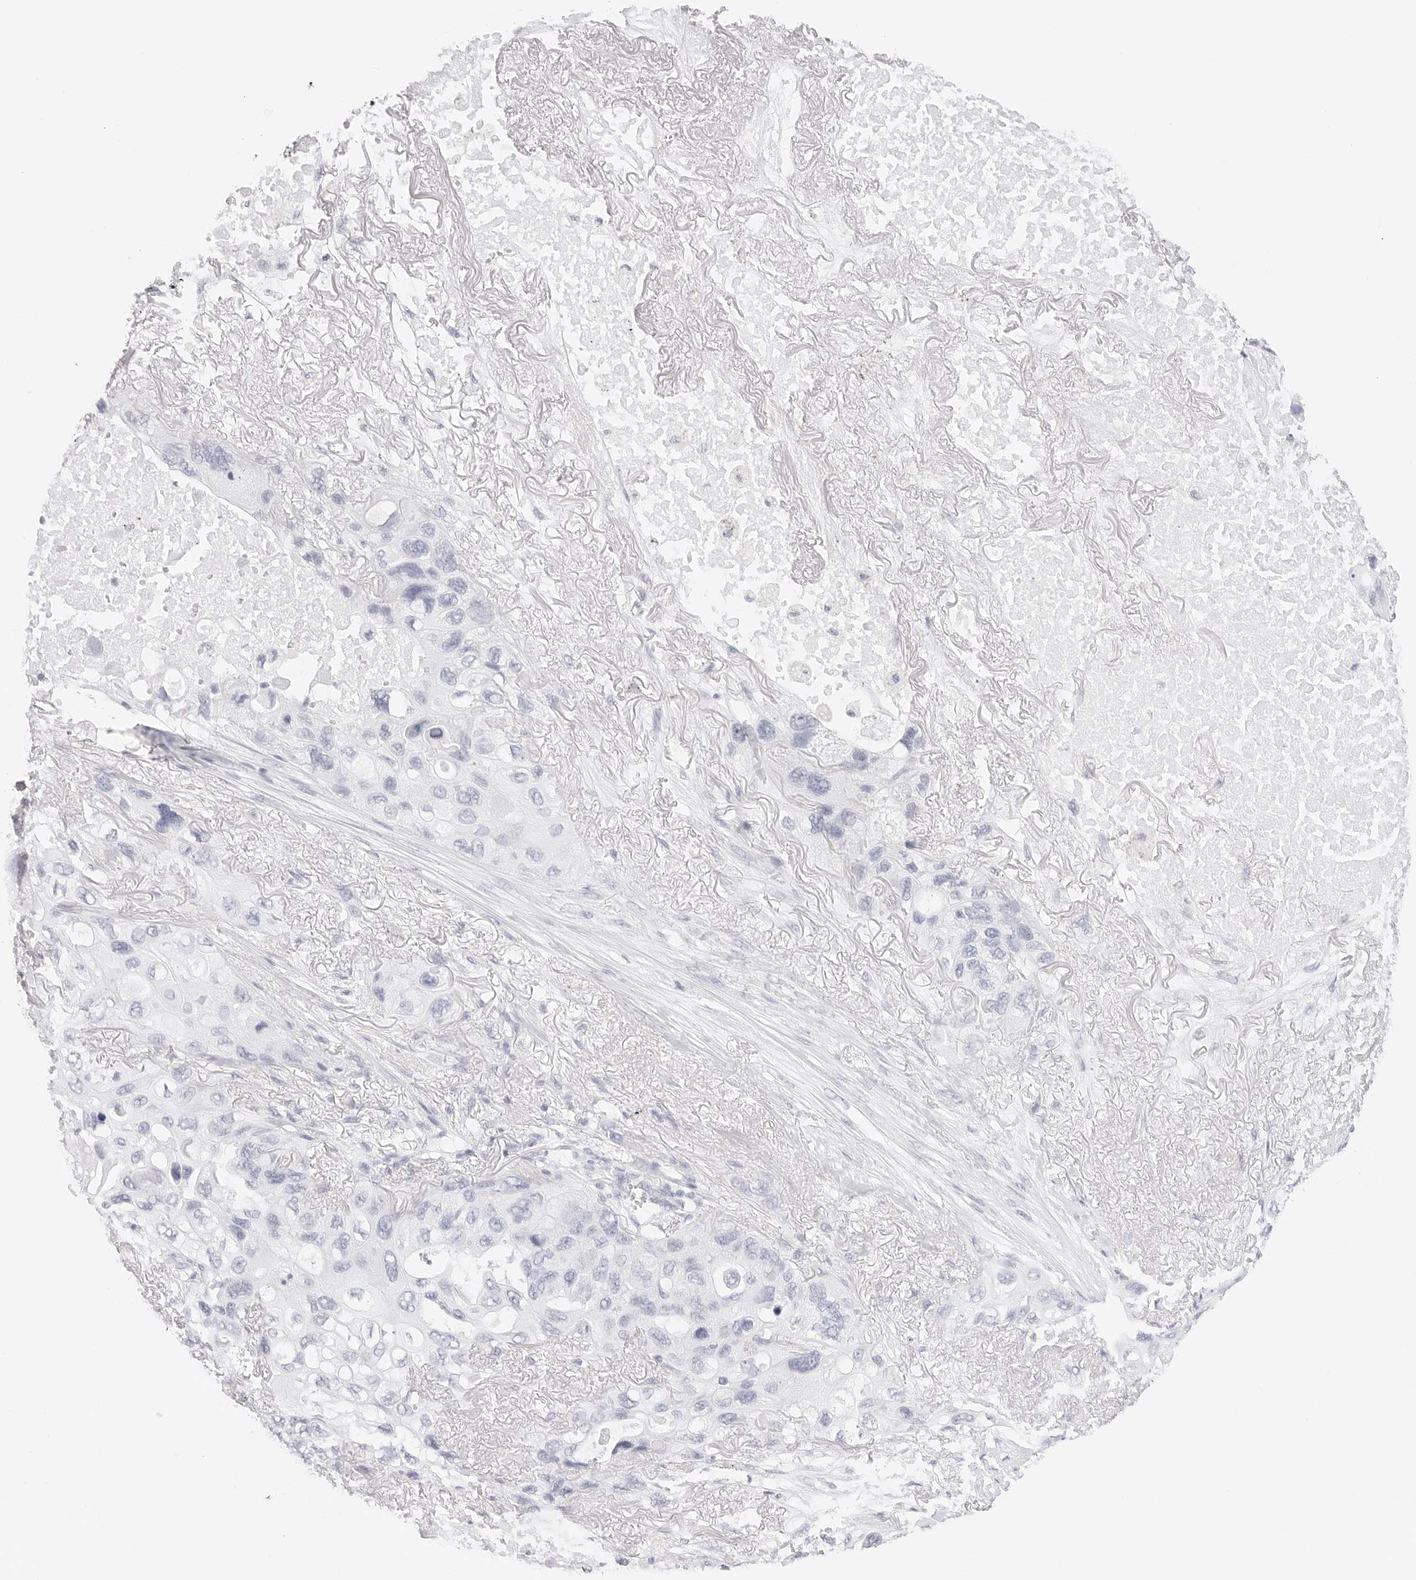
{"staining": {"intensity": "negative", "quantity": "none", "location": "none"}, "tissue": "lung cancer", "cell_type": "Tumor cells", "image_type": "cancer", "snomed": [{"axis": "morphology", "description": "Squamous cell carcinoma, NOS"}, {"axis": "topography", "description": "Lung"}], "caption": "This is an immunohistochemistry micrograph of lung squamous cell carcinoma. There is no staining in tumor cells.", "gene": "TFF2", "patient": {"sex": "female", "age": 73}}